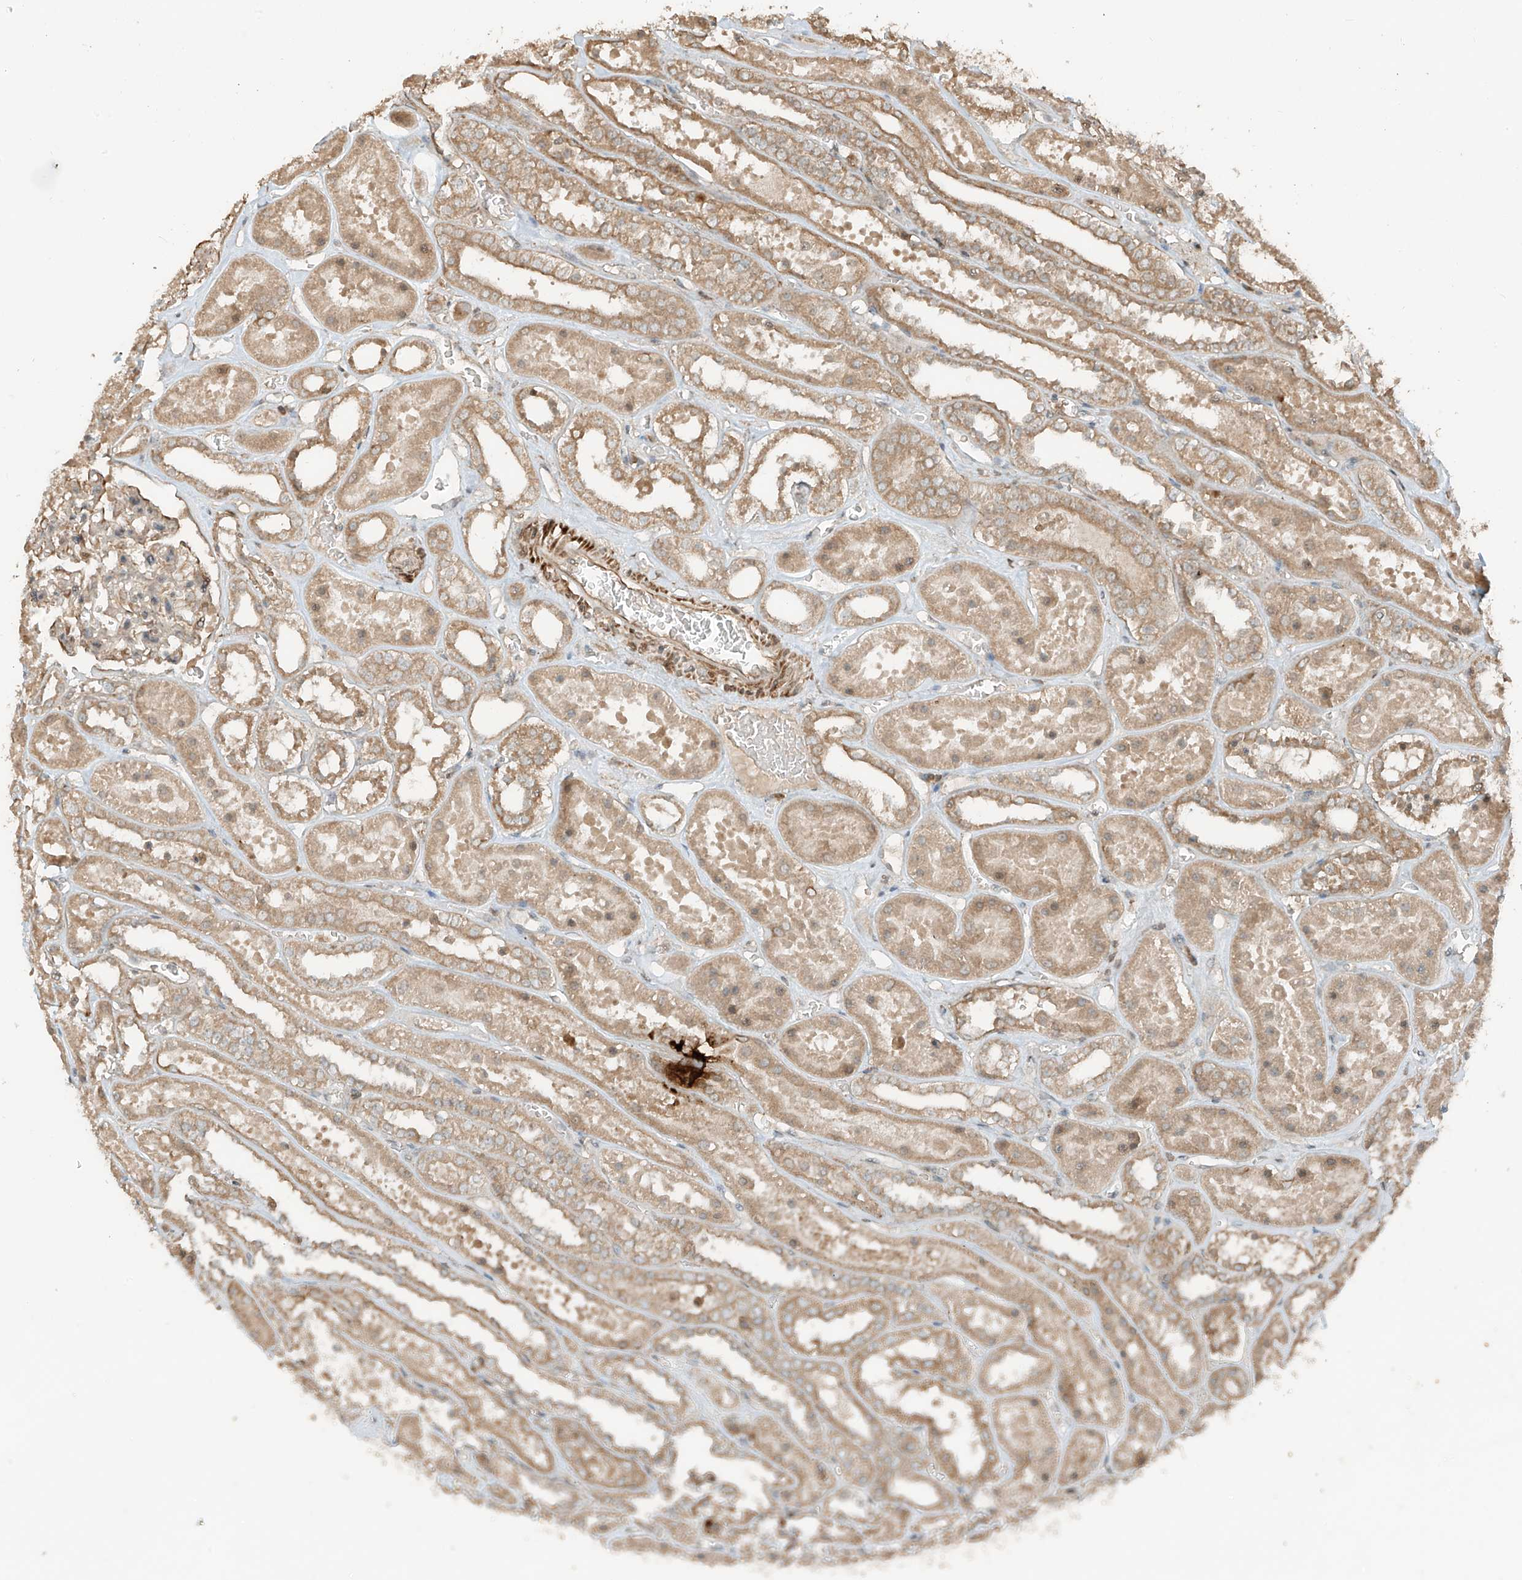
{"staining": {"intensity": "weak", "quantity": ">75%", "location": "cytoplasmic/membranous"}, "tissue": "kidney", "cell_type": "Cells in glomeruli", "image_type": "normal", "snomed": [{"axis": "morphology", "description": "Normal tissue, NOS"}, {"axis": "topography", "description": "Kidney"}], "caption": "A brown stain shows weak cytoplasmic/membranous staining of a protein in cells in glomeruli of benign kidney. (Brightfield microscopy of DAB IHC at high magnification).", "gene": "ANKZF1", "patient": {"sex": "female", "age": 41}}